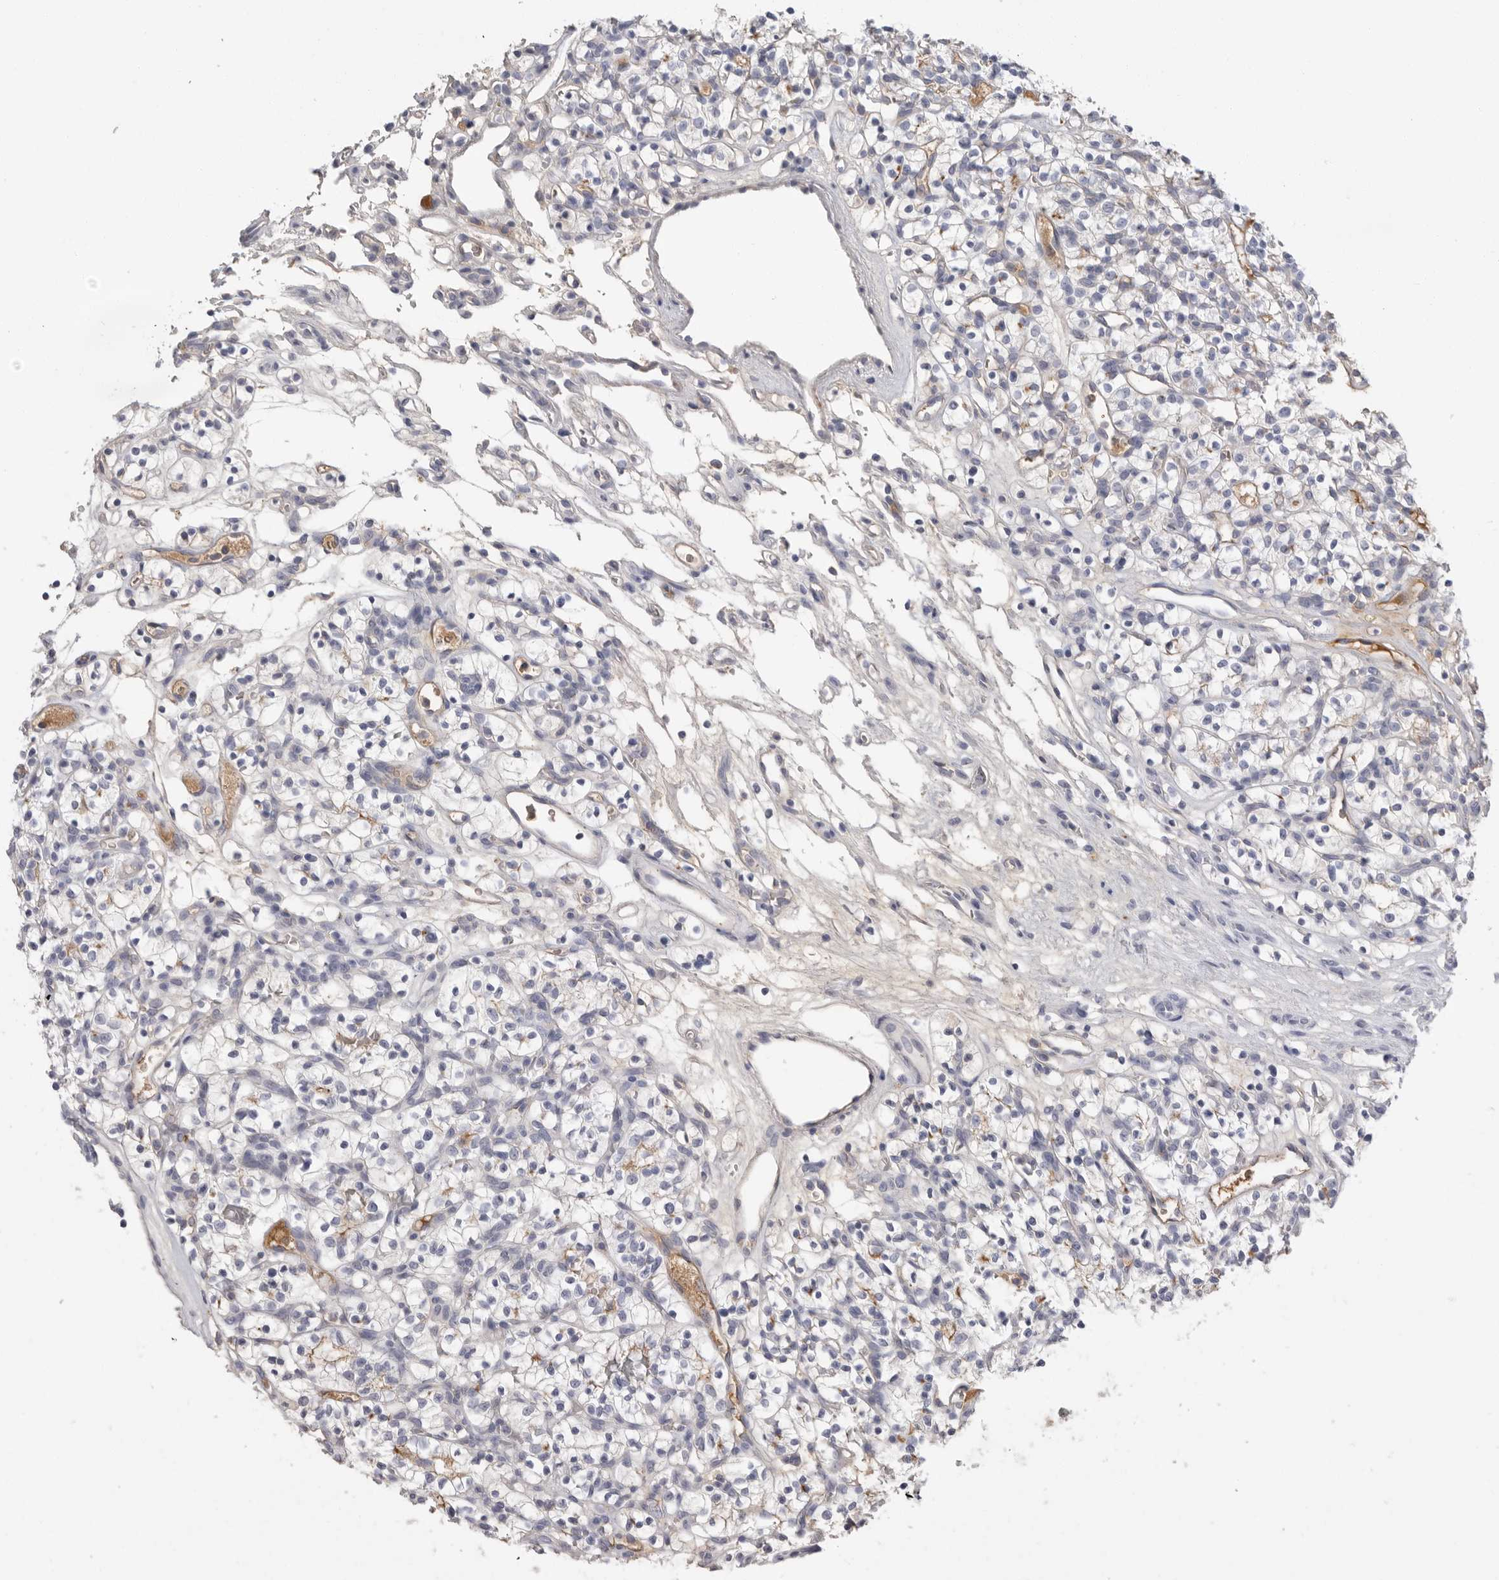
{"staining": {"intensity": "negative", "quantity": "none", "location": "none"}, "tissue": "renal cancer", "cell_type": "Tumor cells", "image_type": "cancer", "snomed": [{"axis": "morphology", "description": "Adenocarcinoma, NOS"}, {"axis": "topography", "description": "Kidney"}], "caption": "High magnification brightfield microscopy of renal adenocarcinoma stained with DAB (brown) and counterstained with hematoxylin (blue): tumor cells show no significant staining.", "gene": "APOA2", "patient": {"sex": "female", "age": 57}}